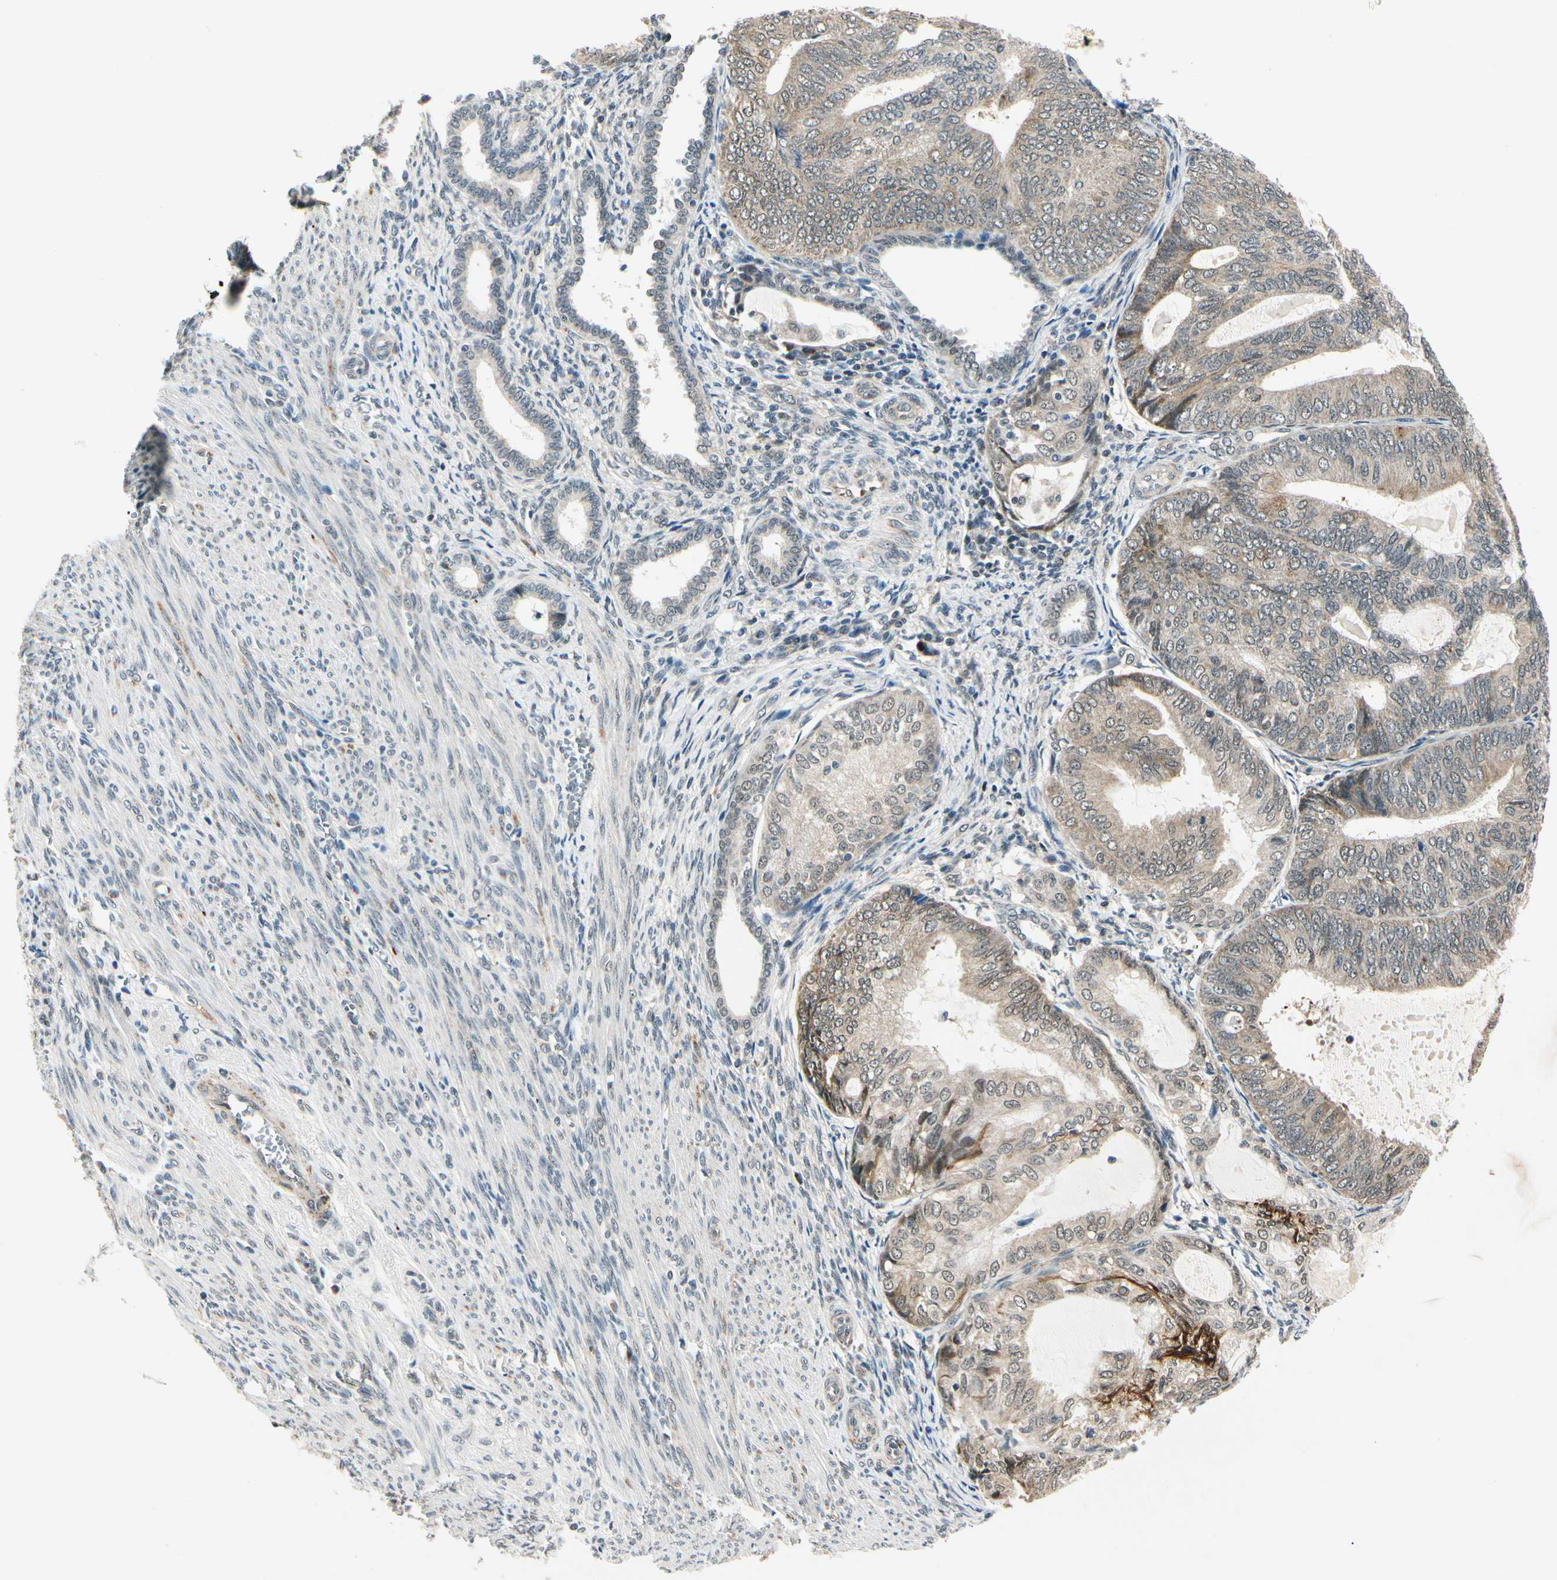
{"staining": {"intensity": "strong", "quantity": "25%-75%", "location": "cytoplasmic/membranous"}, "tissue": "endometrial cancer", "cell_type": "Tumor cells", "image_type": "cancer", "snomed": [{"axis": "morphology", "description": "Adenocarcinoma, NOS"}, {"axis": "topography", "description": "Endometrium"}], "caption": "Strong cytoplasmic/membranous protein expression is seen in about 25%-75% of tumor cells in endometrial adenocarcinoma. (IHC, brightfield microscopy, high magnification).", "gene": "PDK2", "patient": {"sex": "female", "age": 81}}